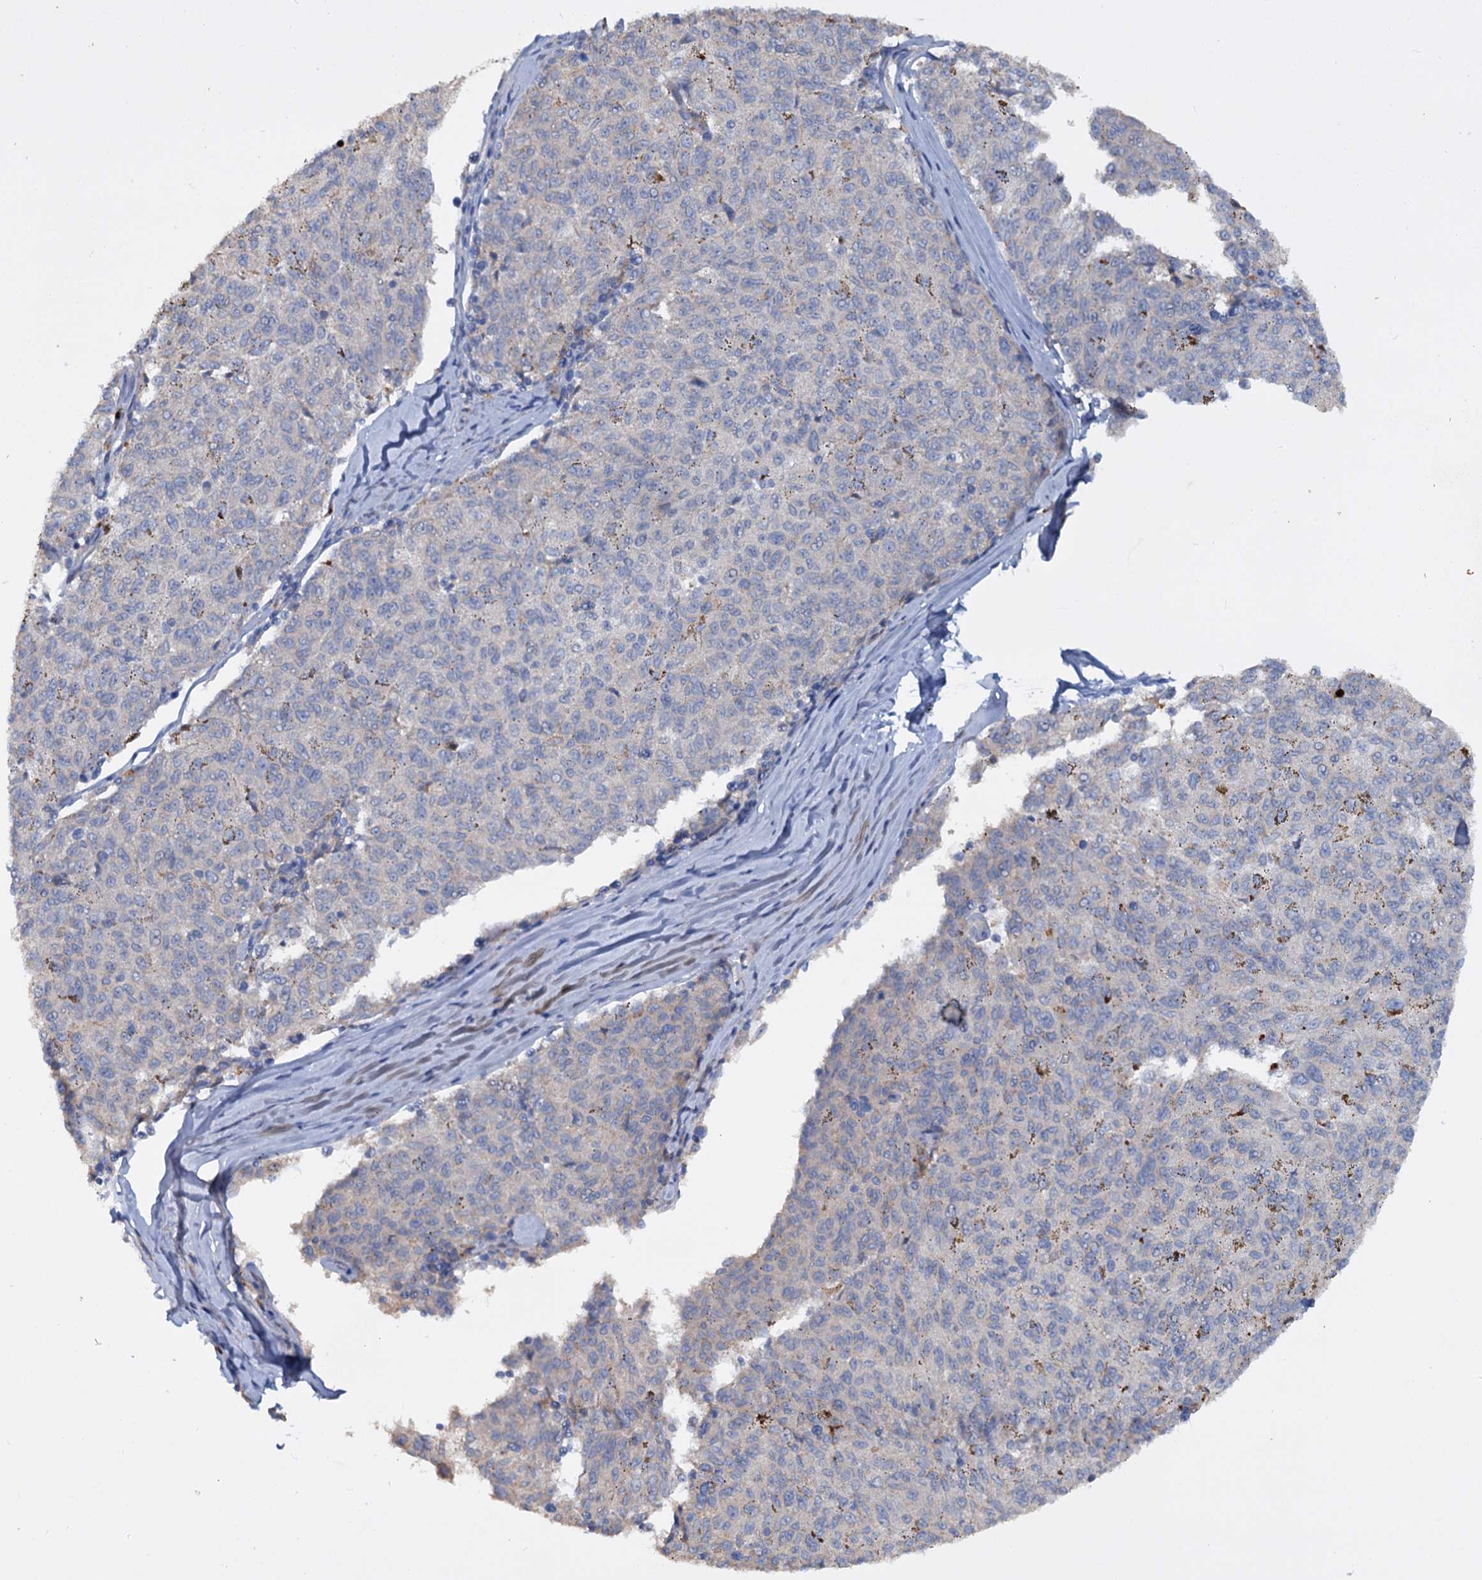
{"staining": {"intensity": "negative", "quantity": "none", "location": "none"}, "tissue": "melanoma", "cell_type": "Tumor cells", "image_type": "cancer", "snomed": [{"axis": "morphology", "description": "Malignant melanoma, NOS"}, {"axis": "topography", "description": "Skin"}], "caption": "Tumor cells show no significant staining in melanoma.", "gene": "ETFBKMT", "patient": {"sex": "female", "age": 72}}